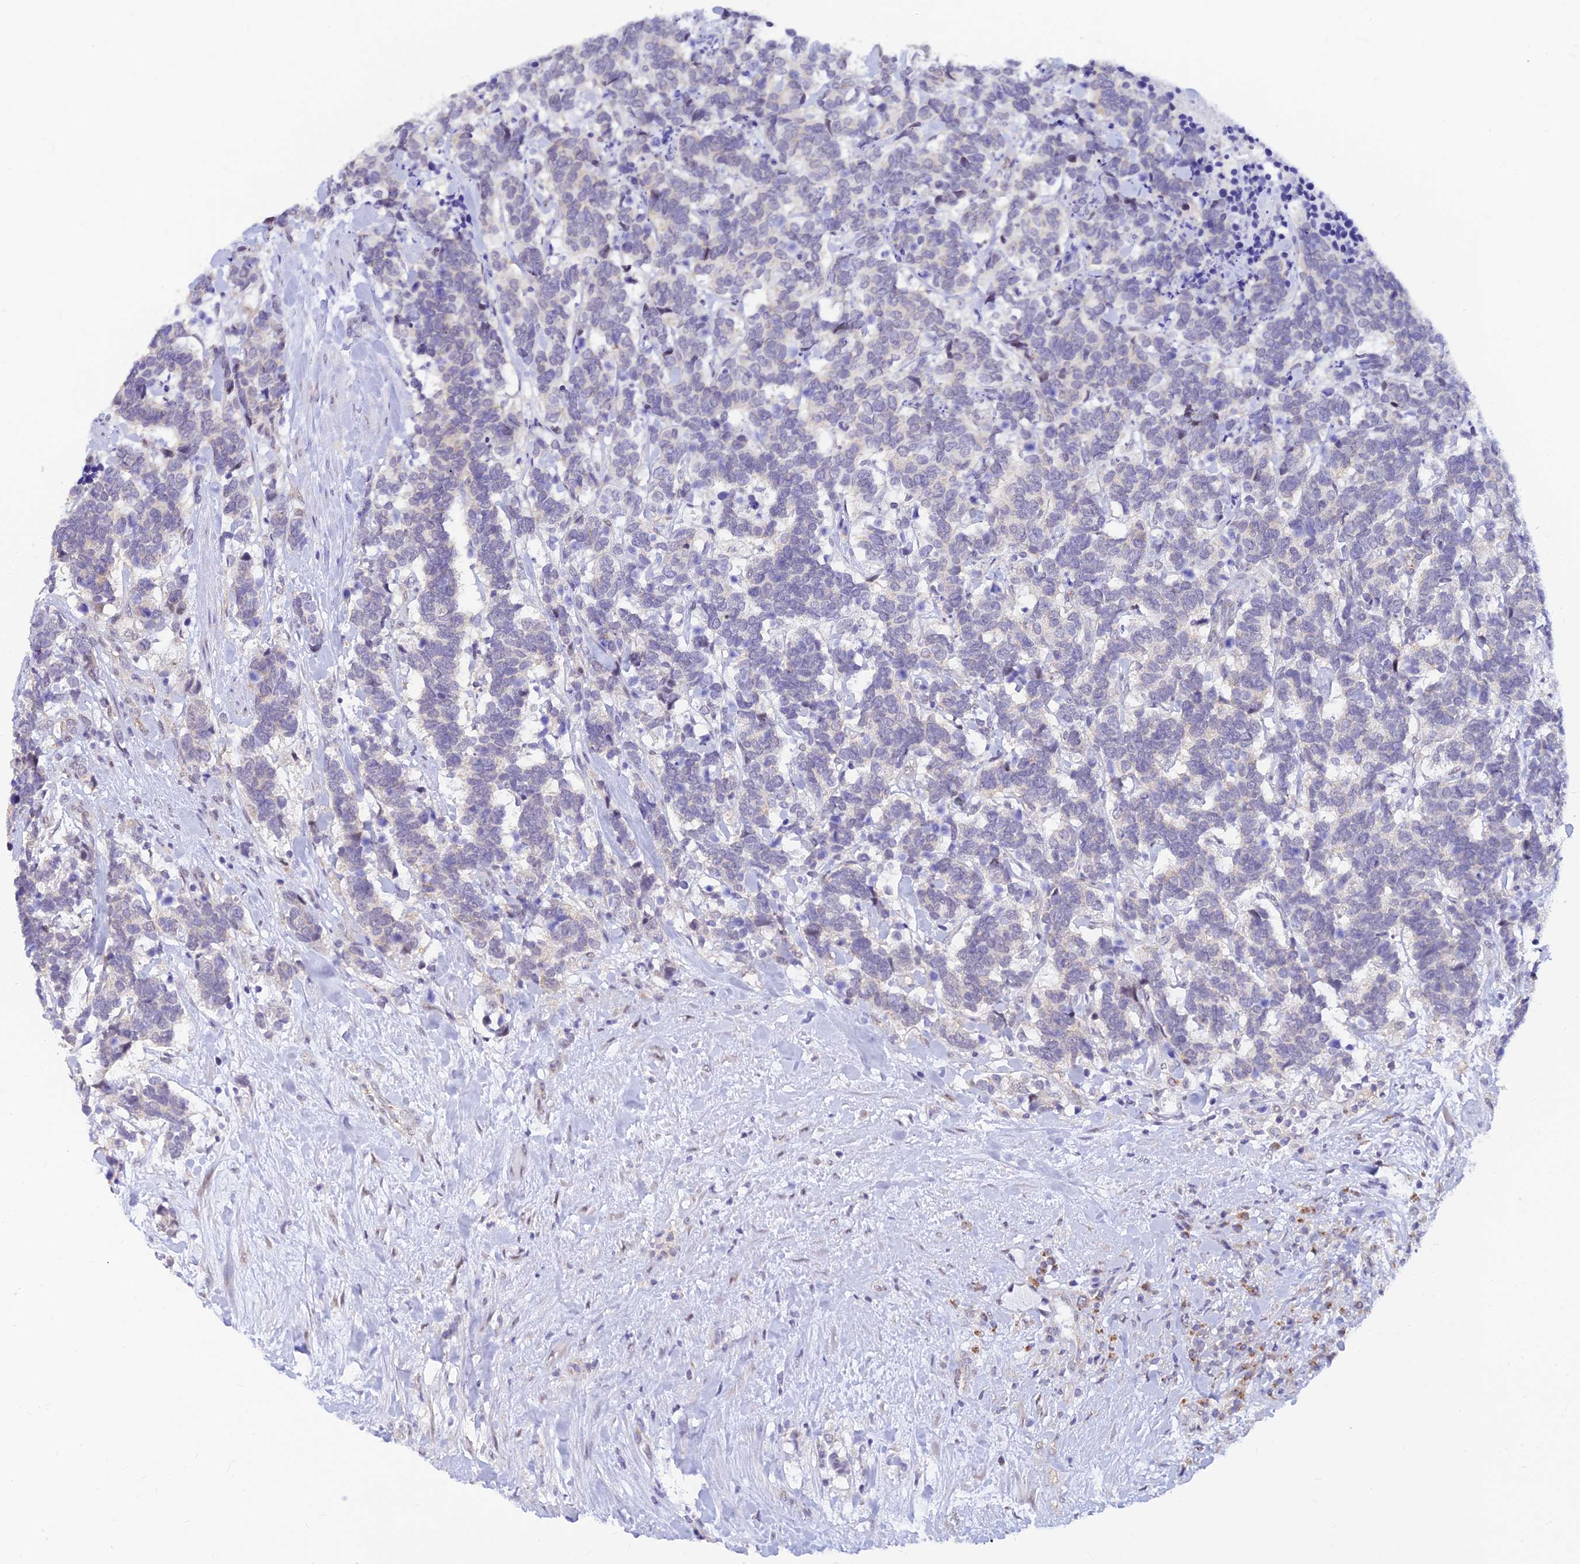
{"staining": {"intensity": "negative", "quantity": "none", "location": "none"}, "tissue": "carcinoid", "cell_type": "Tumor cells", "image_type": "cancer", "snomed": [{"axis": "morphology", "description": "Carcinoma, NOS"}, {"axis": "morphology", "description": "Carcinoid, malignant, NOS"}, {"axis": "topography", "description": "Prostate"}], "caption": "Protein analysis of carcinoid (malignant) shows no significant positivity in tumor cells. (DAB (3,3'-diaminobenzidine) immunohistochemistry (IHC) with hematoxylin counter stain).", "gene": "INKA1", "patient": {"sex": "male", "age": 57}}